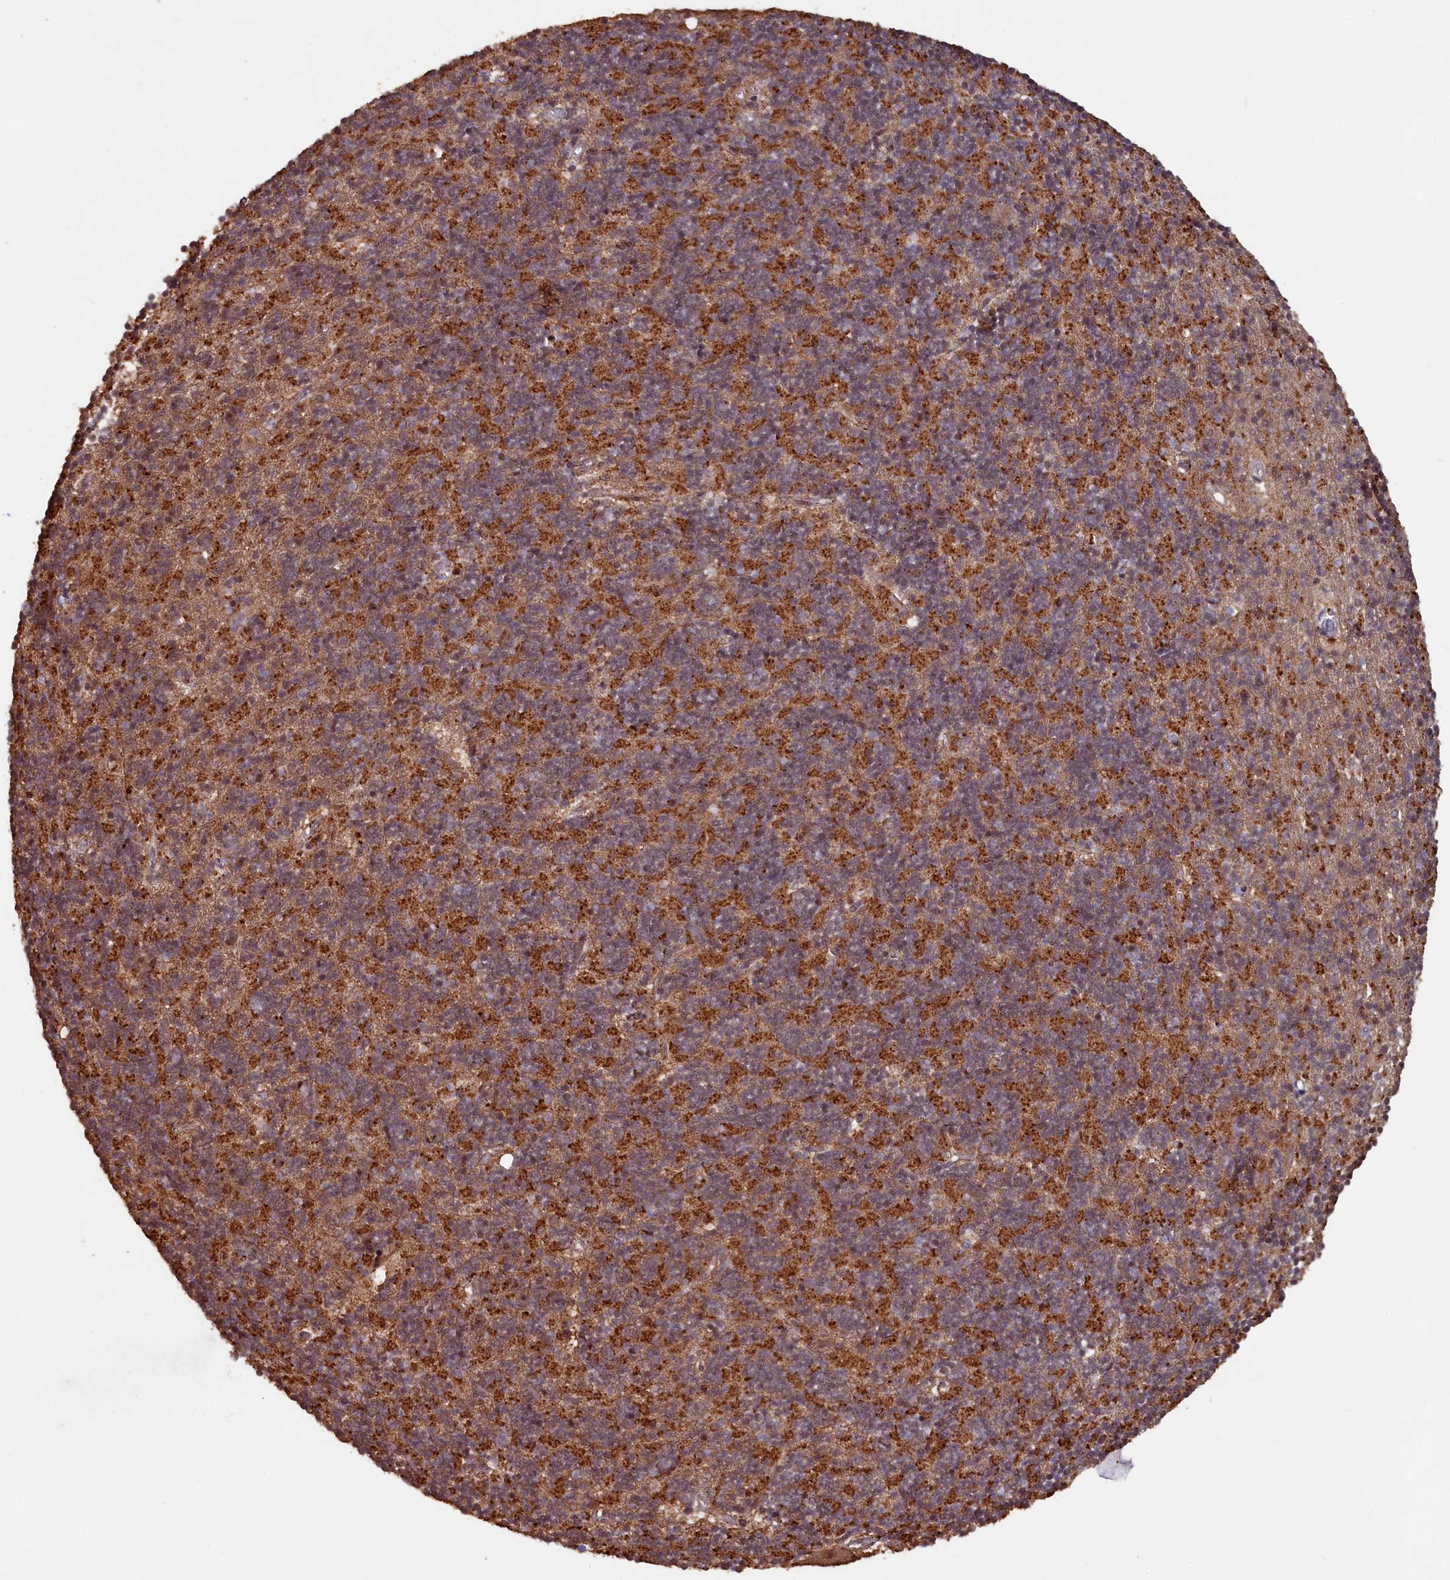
{"staining": {"intensity": "strong", "quantity": "25%-75%", "location": "cytoplasmic/membranous"}, "tissue": "cerebellum", "cell_type": "Cells in granular layer", "image_type": "normal", "snomed": [{"axis": "morphology", "description": "Normal tissue, NOS"}, {"axis": "topography", "description": "Cerebellum"}], "caption": "Brown immunohistochemical staining in normal human cerebellum shows strong cytoplasmic/membranous staining in about 25%-75% of cells in granular layer.", "gene": "SHPRH", "patient": {"sex": "male", "age": 54}}